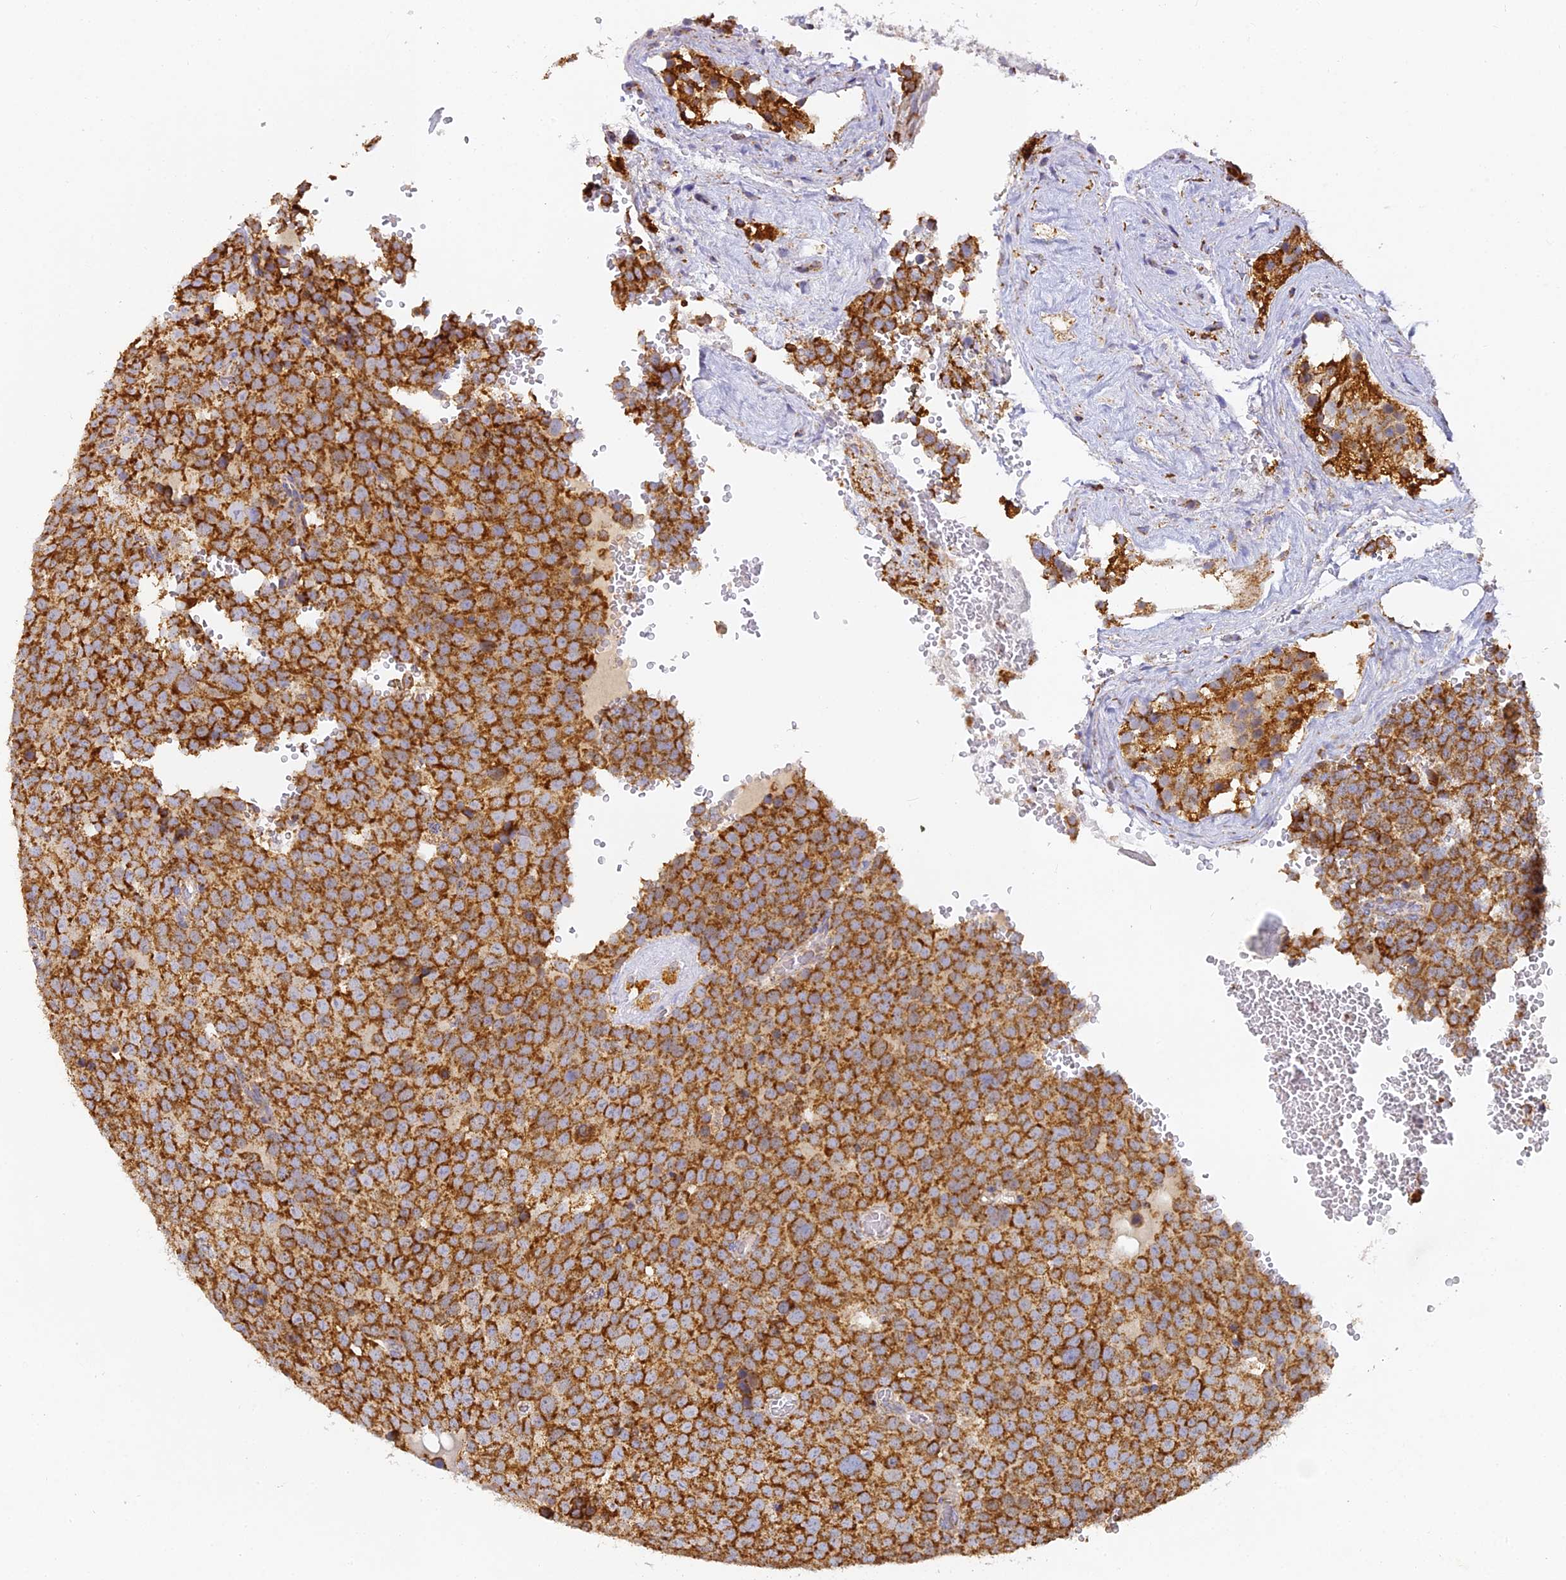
{"staining": {"intensity": "strong", "quantity": ">75%", "location": "cytoplasmic/membranous"}, "tissue": "testis cancer", "cell_type": "Tumor cells", "image_type": "cancer", "snomed": [{"axis": "morphology", "description": "Seminoma, NOS"}, {"axis": "topography", "description": "Testis"}], "caption": "IHC staining of testis cancer, which exhibits high levels of strong cytoplasmic/membranous expression in about >75% of tumor cells indicating strong cytoplasmic/membranous protein expression. The staining was performed using DAB (3,3'-diaminobenzidine) (brown) for protein detection and nuclei were counterstained in hematoxylin (blue).", "gene": "DONSON", "patient": {"sex": "male", "age": 71}}